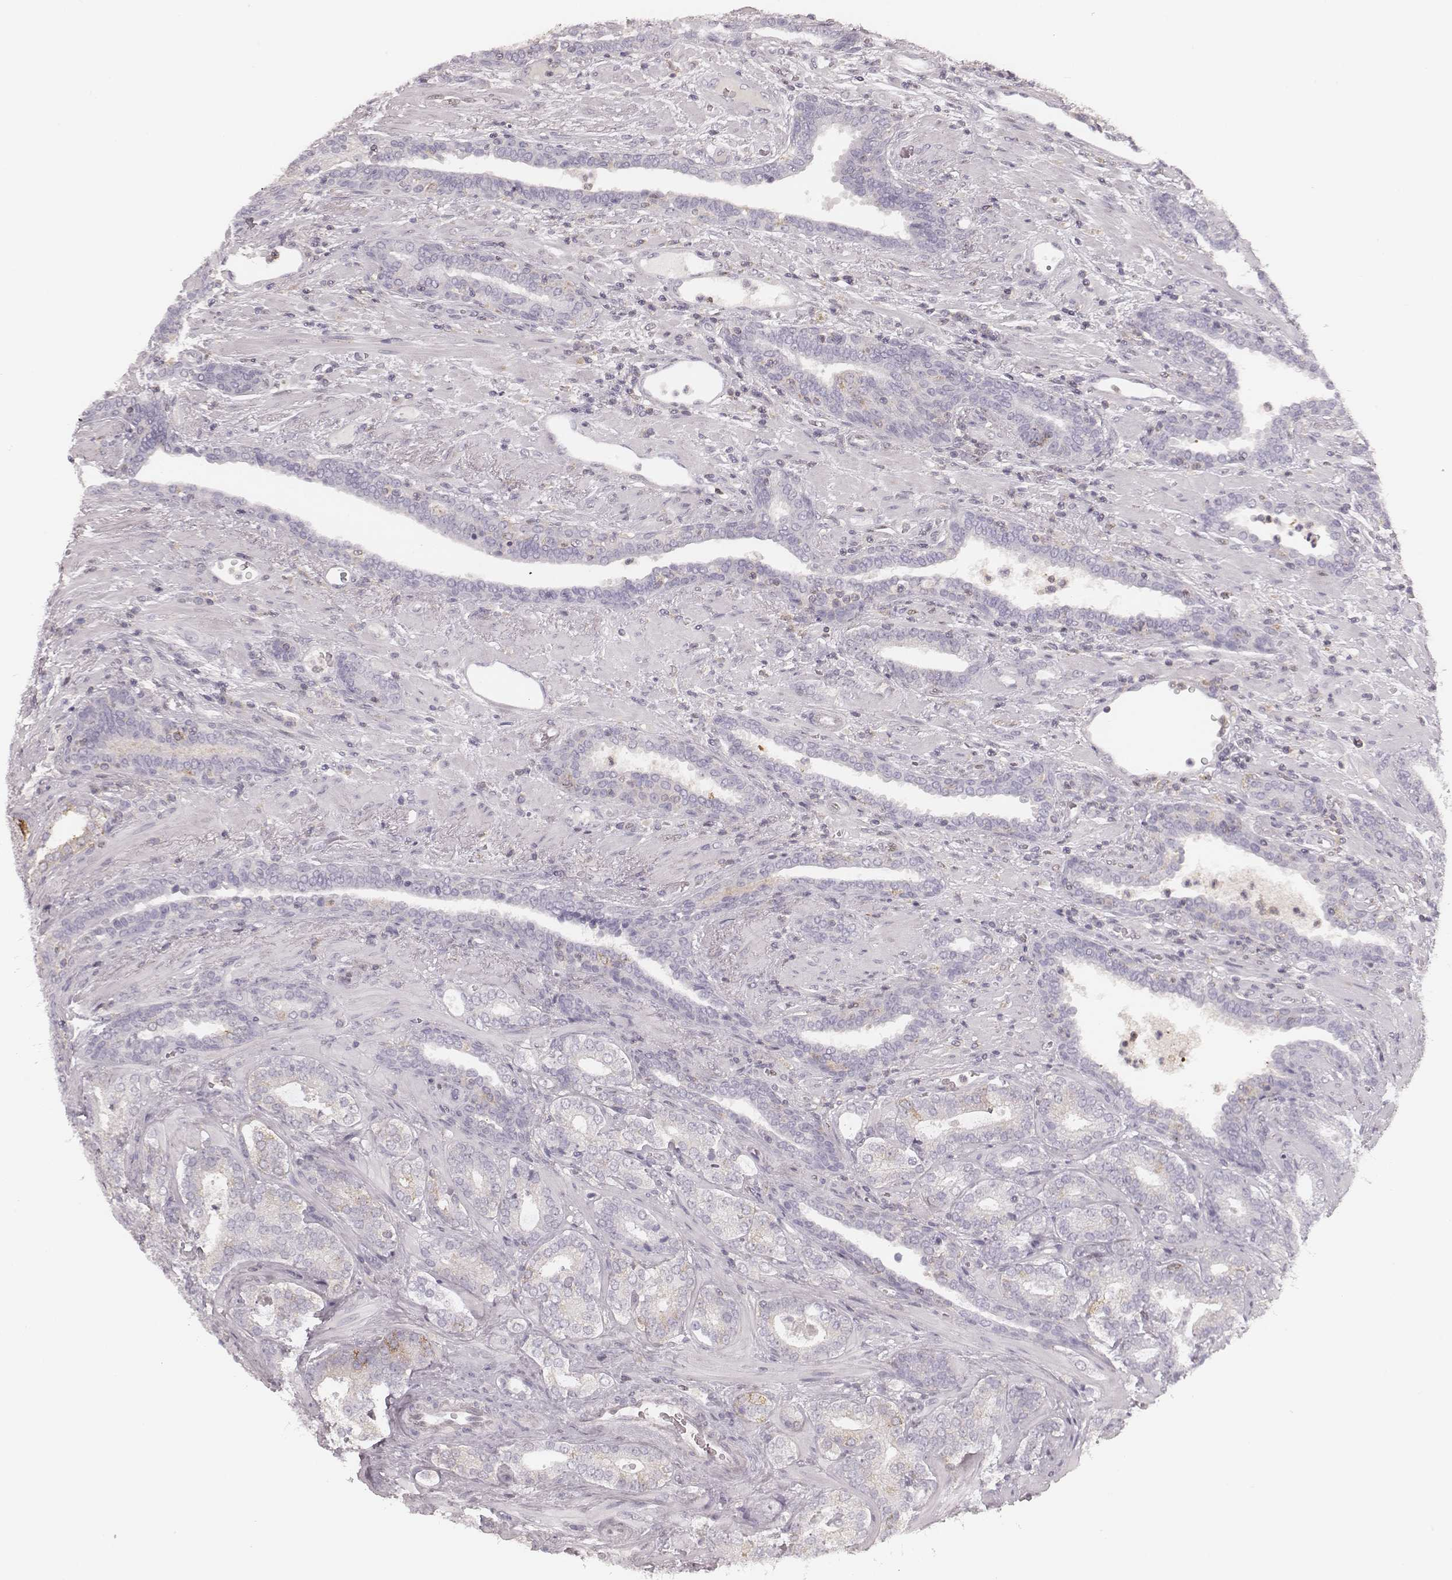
{"staining": {"intensity": "strong", "quantity": "<25%", "location": "cytoplasmic/membranous"}, "tissue": "prostate cancer", "cell_type": "Tumor cells", "image_type": "cancer", "snomed": [{"axis": "morphology", "description": "Adenocarcinoma, Low grade"}, {"axis": "topography", "description": "Prostate"}], "caption": "This is an image of immunohistochemistry (IHC) staining of adenocarcinoma (low-grade) (prostate), which shows strong positivity in the cytoplasmic/membranous of tumor cells.", "gene": "MSX1", "patient": {"sex": "male", "age": 61}}